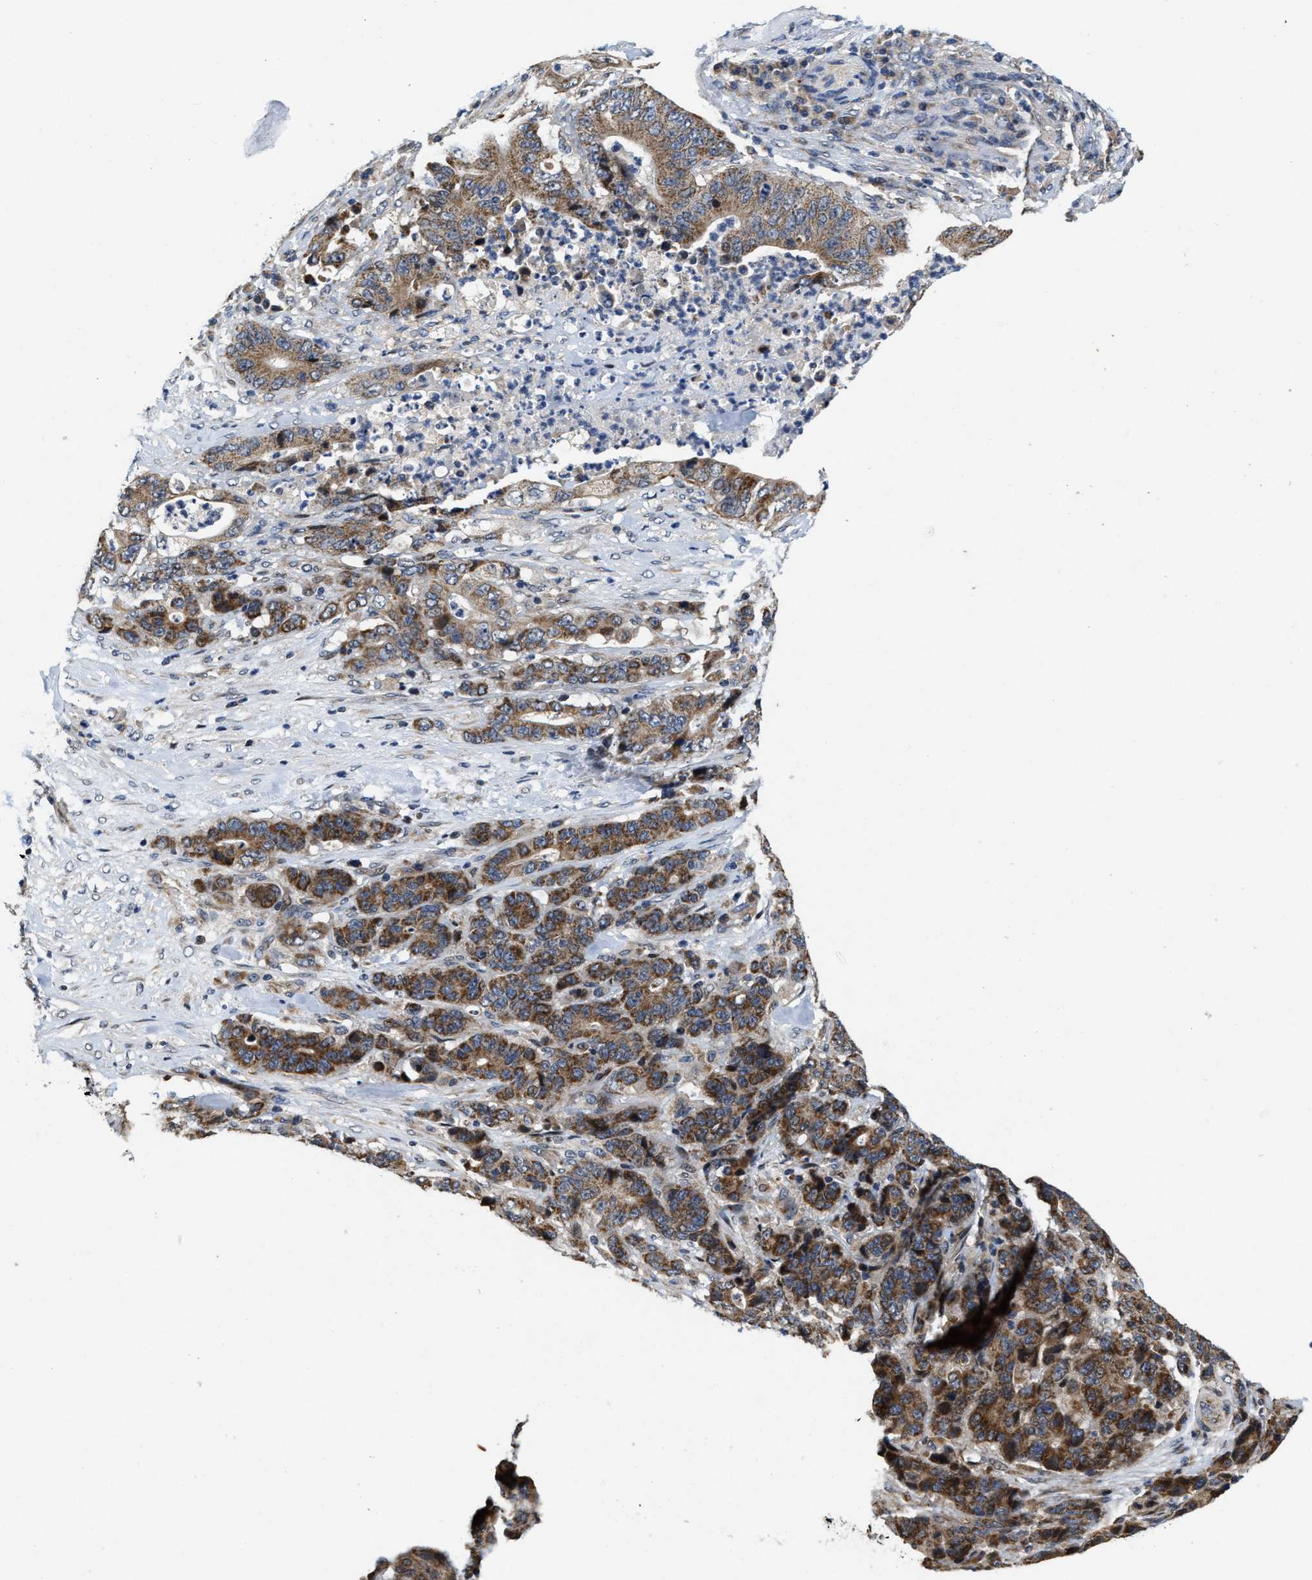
{"staining": {"intensity": "moderate", "quantity": ">75%", "location": "cytoplasmic/membranous"}, "tissue": "stomach cancer", "cell_type": "Tumor cells", "image_type": "cancer", "snomed": [{"axis": "morphology", "description": "Adenocarcinoma, NOS"}, {"axis": "topography", "description": "Stomach"}], "caption": "A brown stain labels moderate cytoplasmic/membranous staining of a protein in human stomach cancer (adenocarcinoma) tumor cells.", "gene": "SCYL2", "patient": {"sex": "female", "age": 73}}